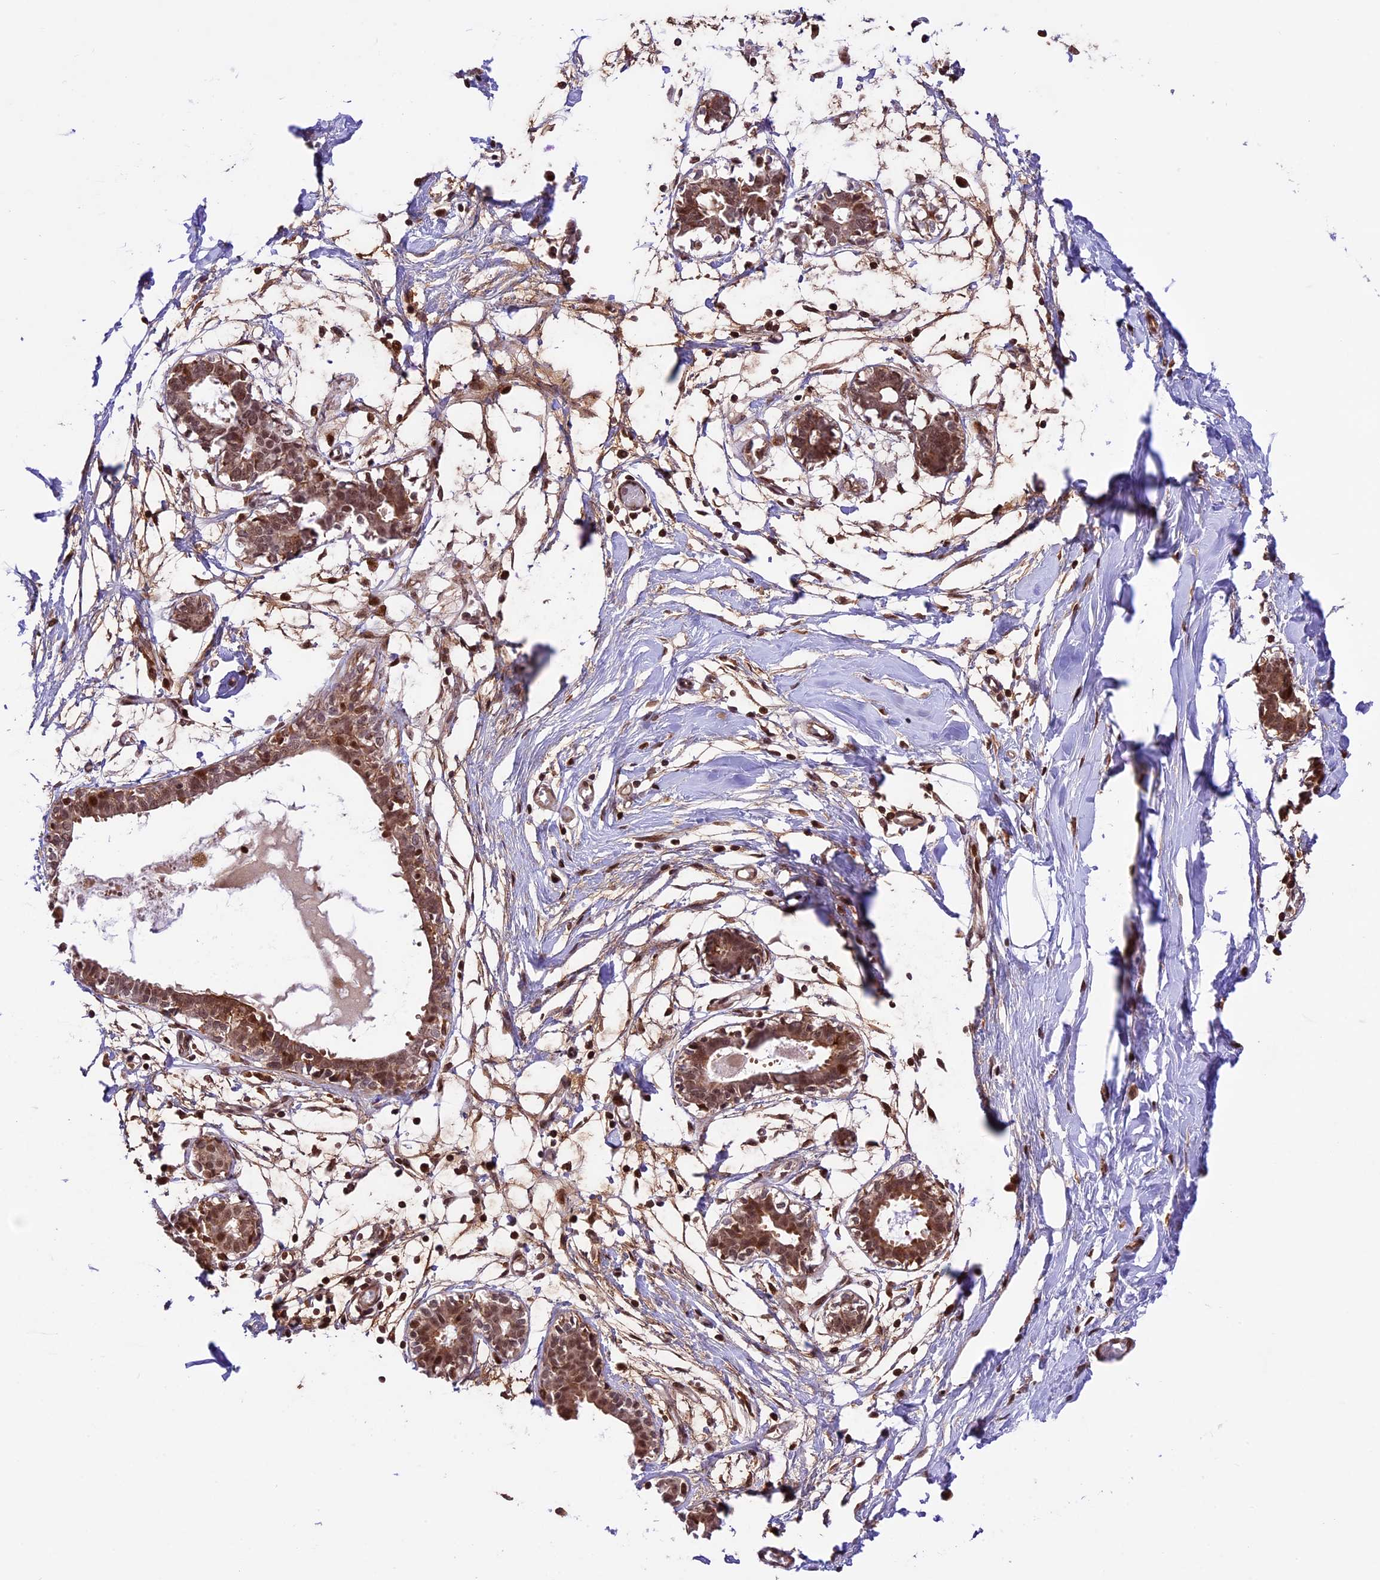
{"staining": {"intensity": "moderate", "quantity": ">75%", "location": "cytoplasmic/membranous,nuclear"}, "tissue": "breast", "cell_type": "Adipocytes", "image_type": "normal", "snomed": [{"axis": "morphology", "description": "Normal tissue, NOS"}, {"axis": "topography", "description": "Breast"}], "caption": "Immunohistochemistry (DAB) staining of benign human breast displays moderate cytoplasmic/membranous,nuclear protein staining in about >75% of adipocytes. (DAB (3,3'-diaminobenzidine) IHC, brown staining for protein, blue staining for nuclei).", "gene": "DHX38", "patient": {"sex": "female", "age": 27}}